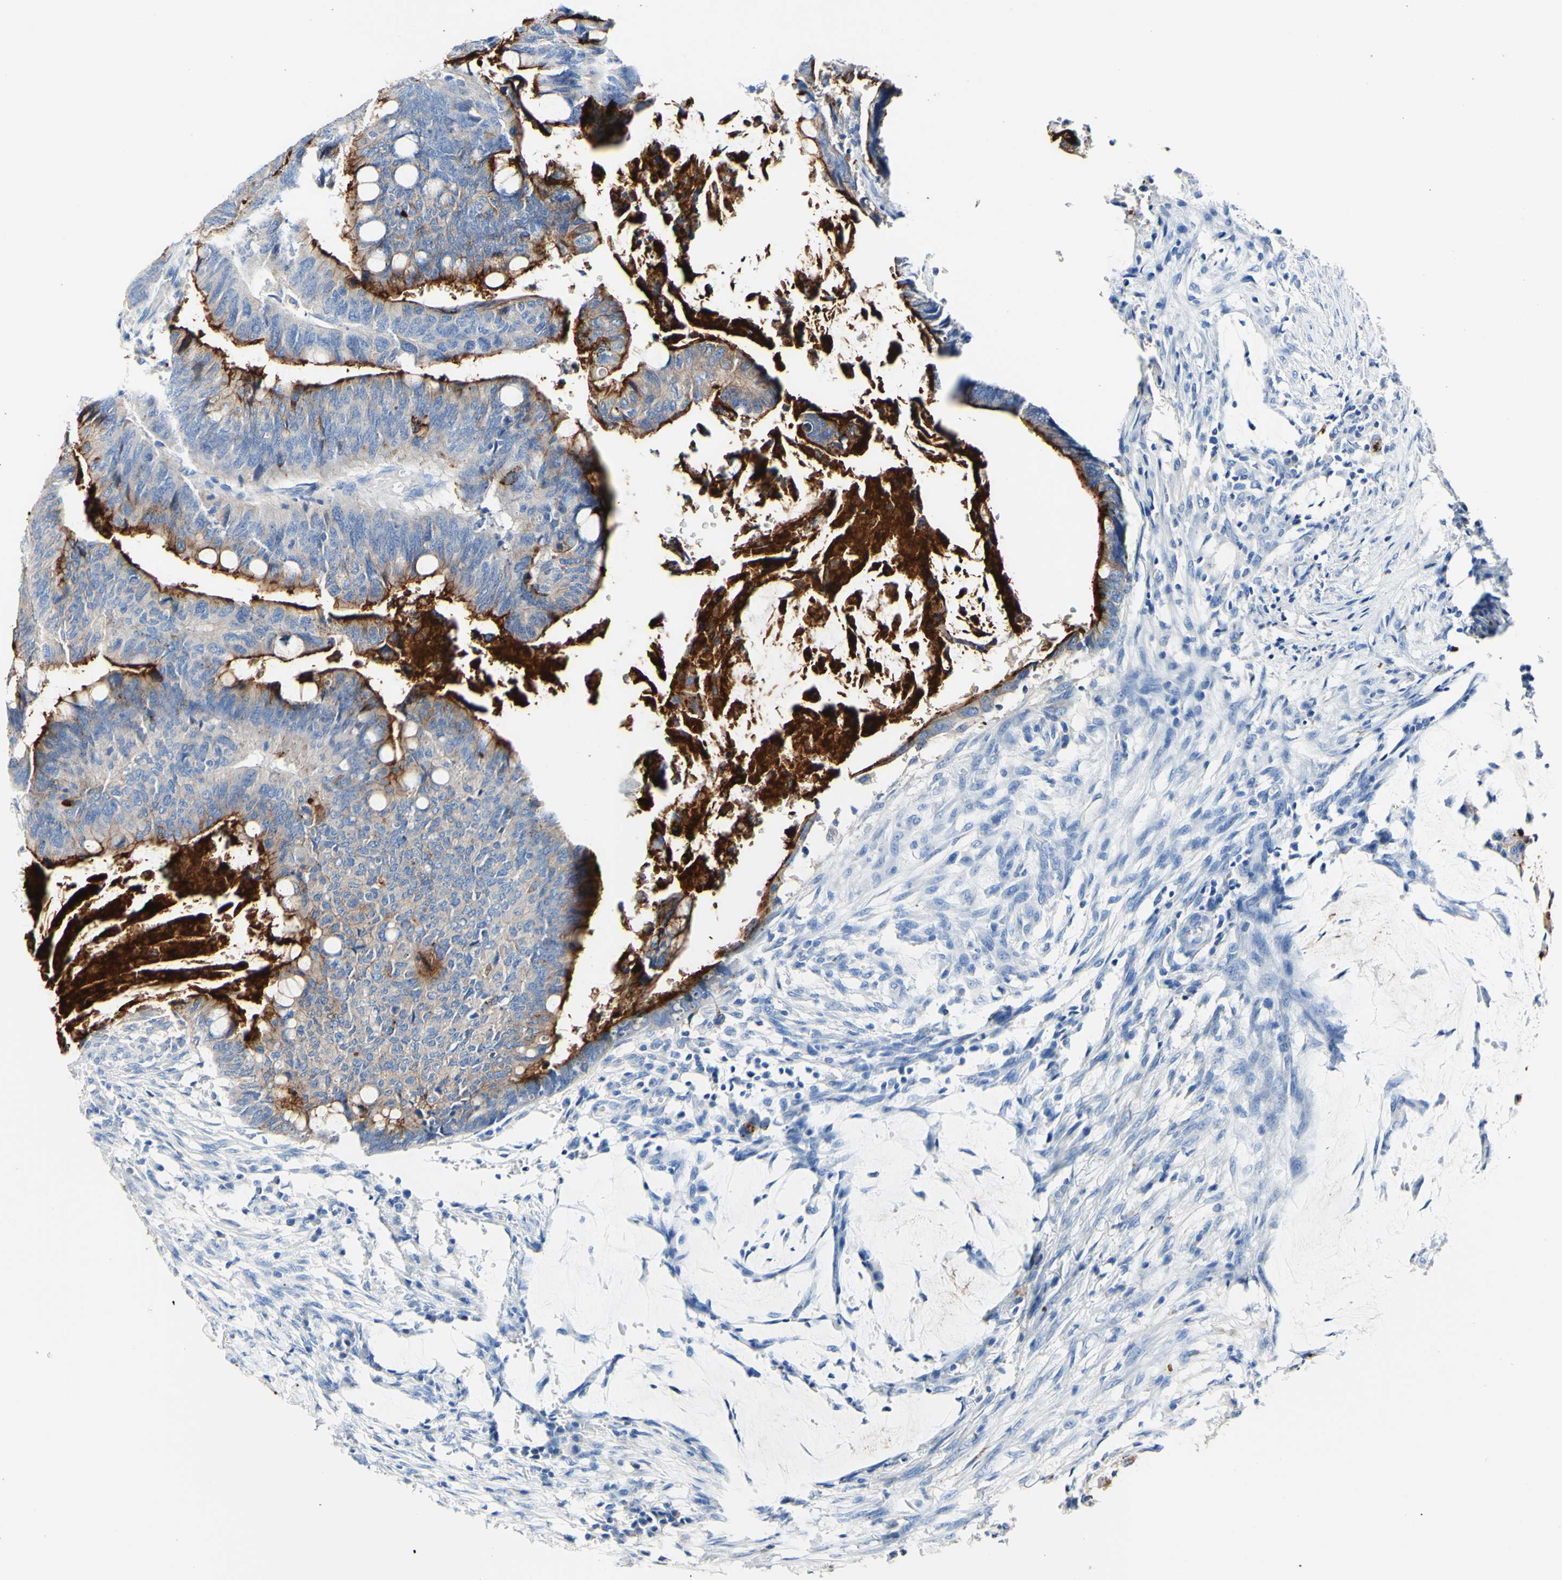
{"staining": {"intensity": "strong", "quantity": "25%-75%", "location": "cytoplasmic/membranous"}, "tissue": "colorectal cancer", "cell_type": "Tumor cells", "image_type": "cancer", "snomed": [{"axis": "morphology", "description": "Normal tissue, NOS"}, {"axis": "morphology", "description": "Adenocarcinoma, NOS"}, {"axis": "topography", "description": "Rectum"}, {"axis": "topography", "description": "Peripheral nerve tissue"}], "caption": "Human colorectal cancer stained for a protein (brown) exhibits strong cytoplasmic/membranous positive staining in about 25%-75% of tumor cells.", "gene": "DSC2", "patient": {"sex": "male", "age": 92}}